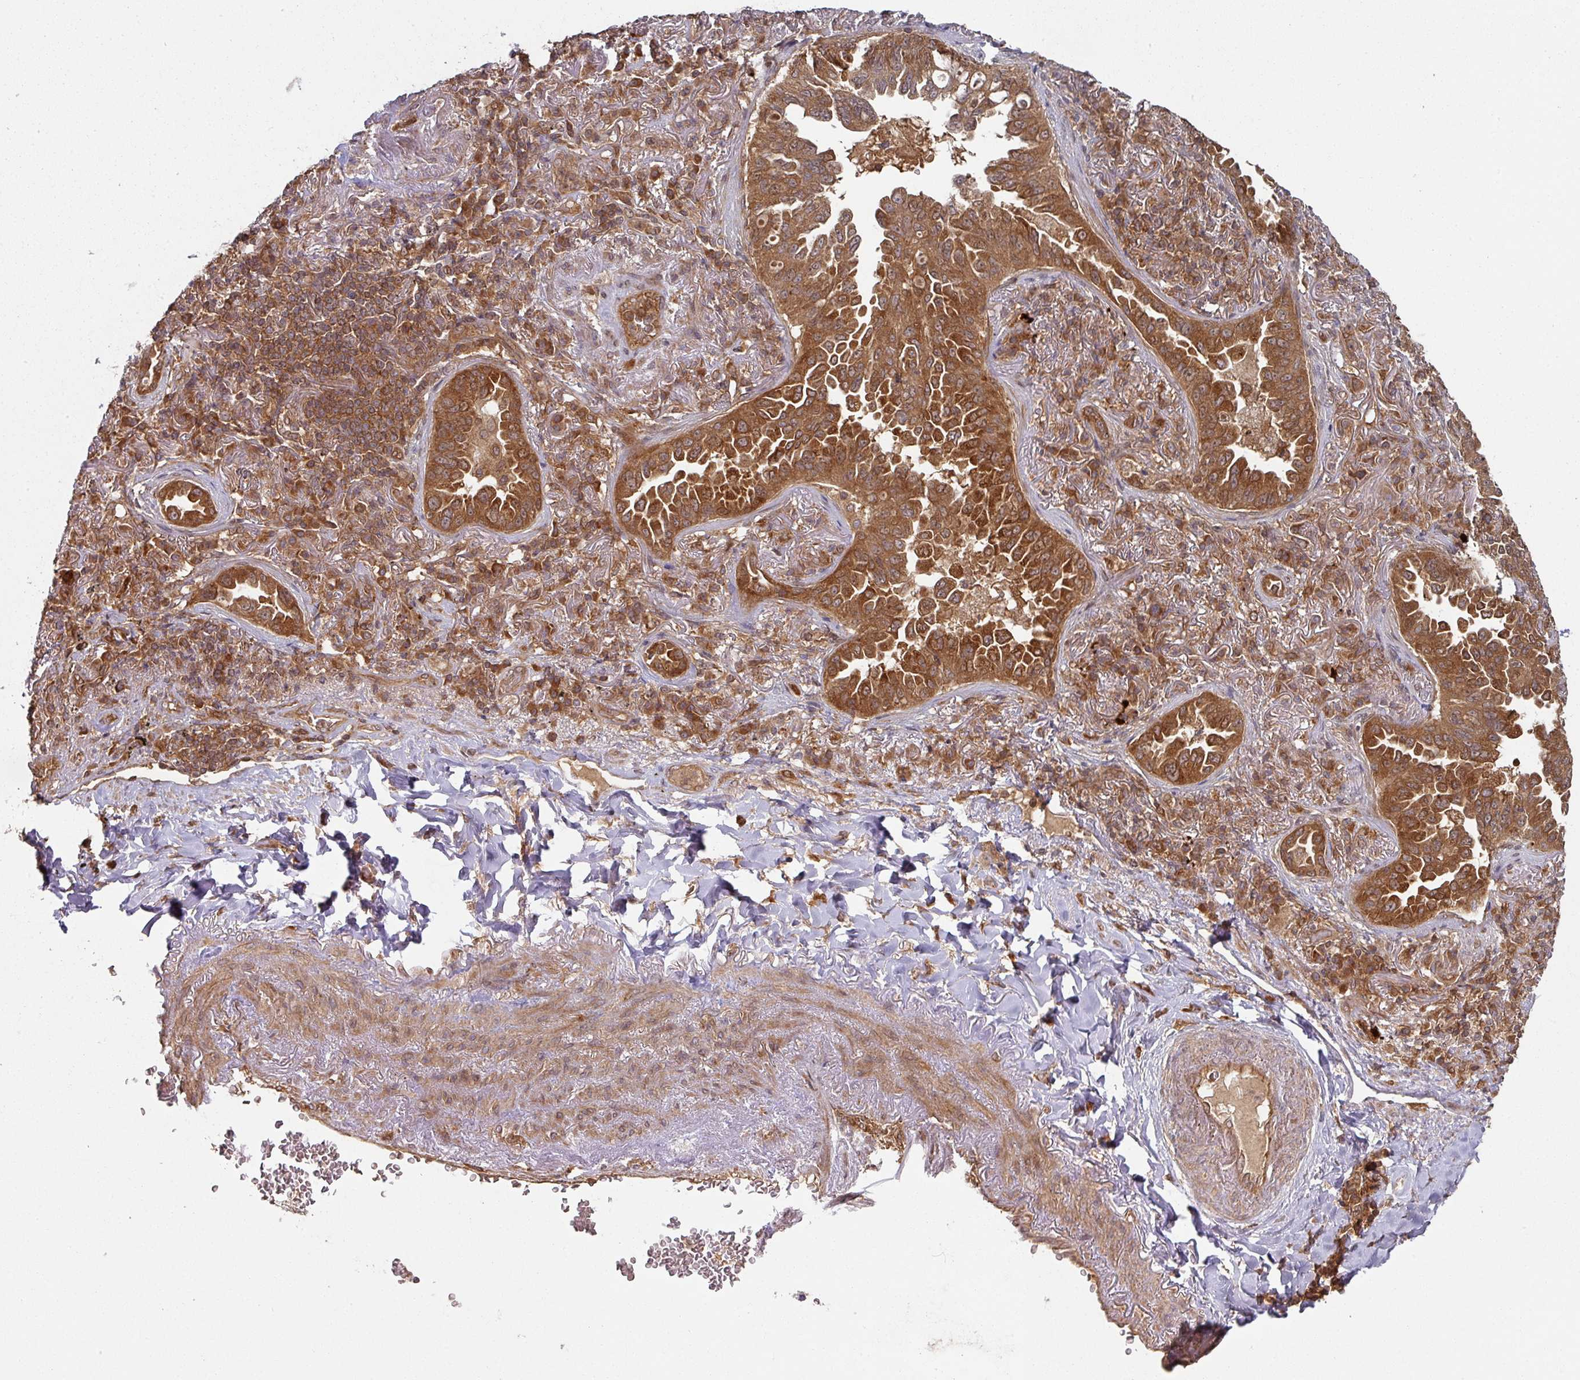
{"staining": {"intensity": "strong", "quantity": ">75%", "location": "cytoplasmic/membranous"}, "tissue": "lung cancer", "cell_type": "Tumor cells", "image_type": "cancer", "snomed": [{"axis": "morphology", "description": "Adenocarcinoma, NOS"}, {"axis": "topography", "description": "Lung"}], "caption": "Immunohistochemistry (IHC) (DAB (3,3'-diaminobenzidine)) staining of lung cancer reveals strong cytoplasmic/membranous protein staining in about >75% of tumor cells.", "gene": "EIF4EBP2", "patient": {"sex": "female", "age": 69}}